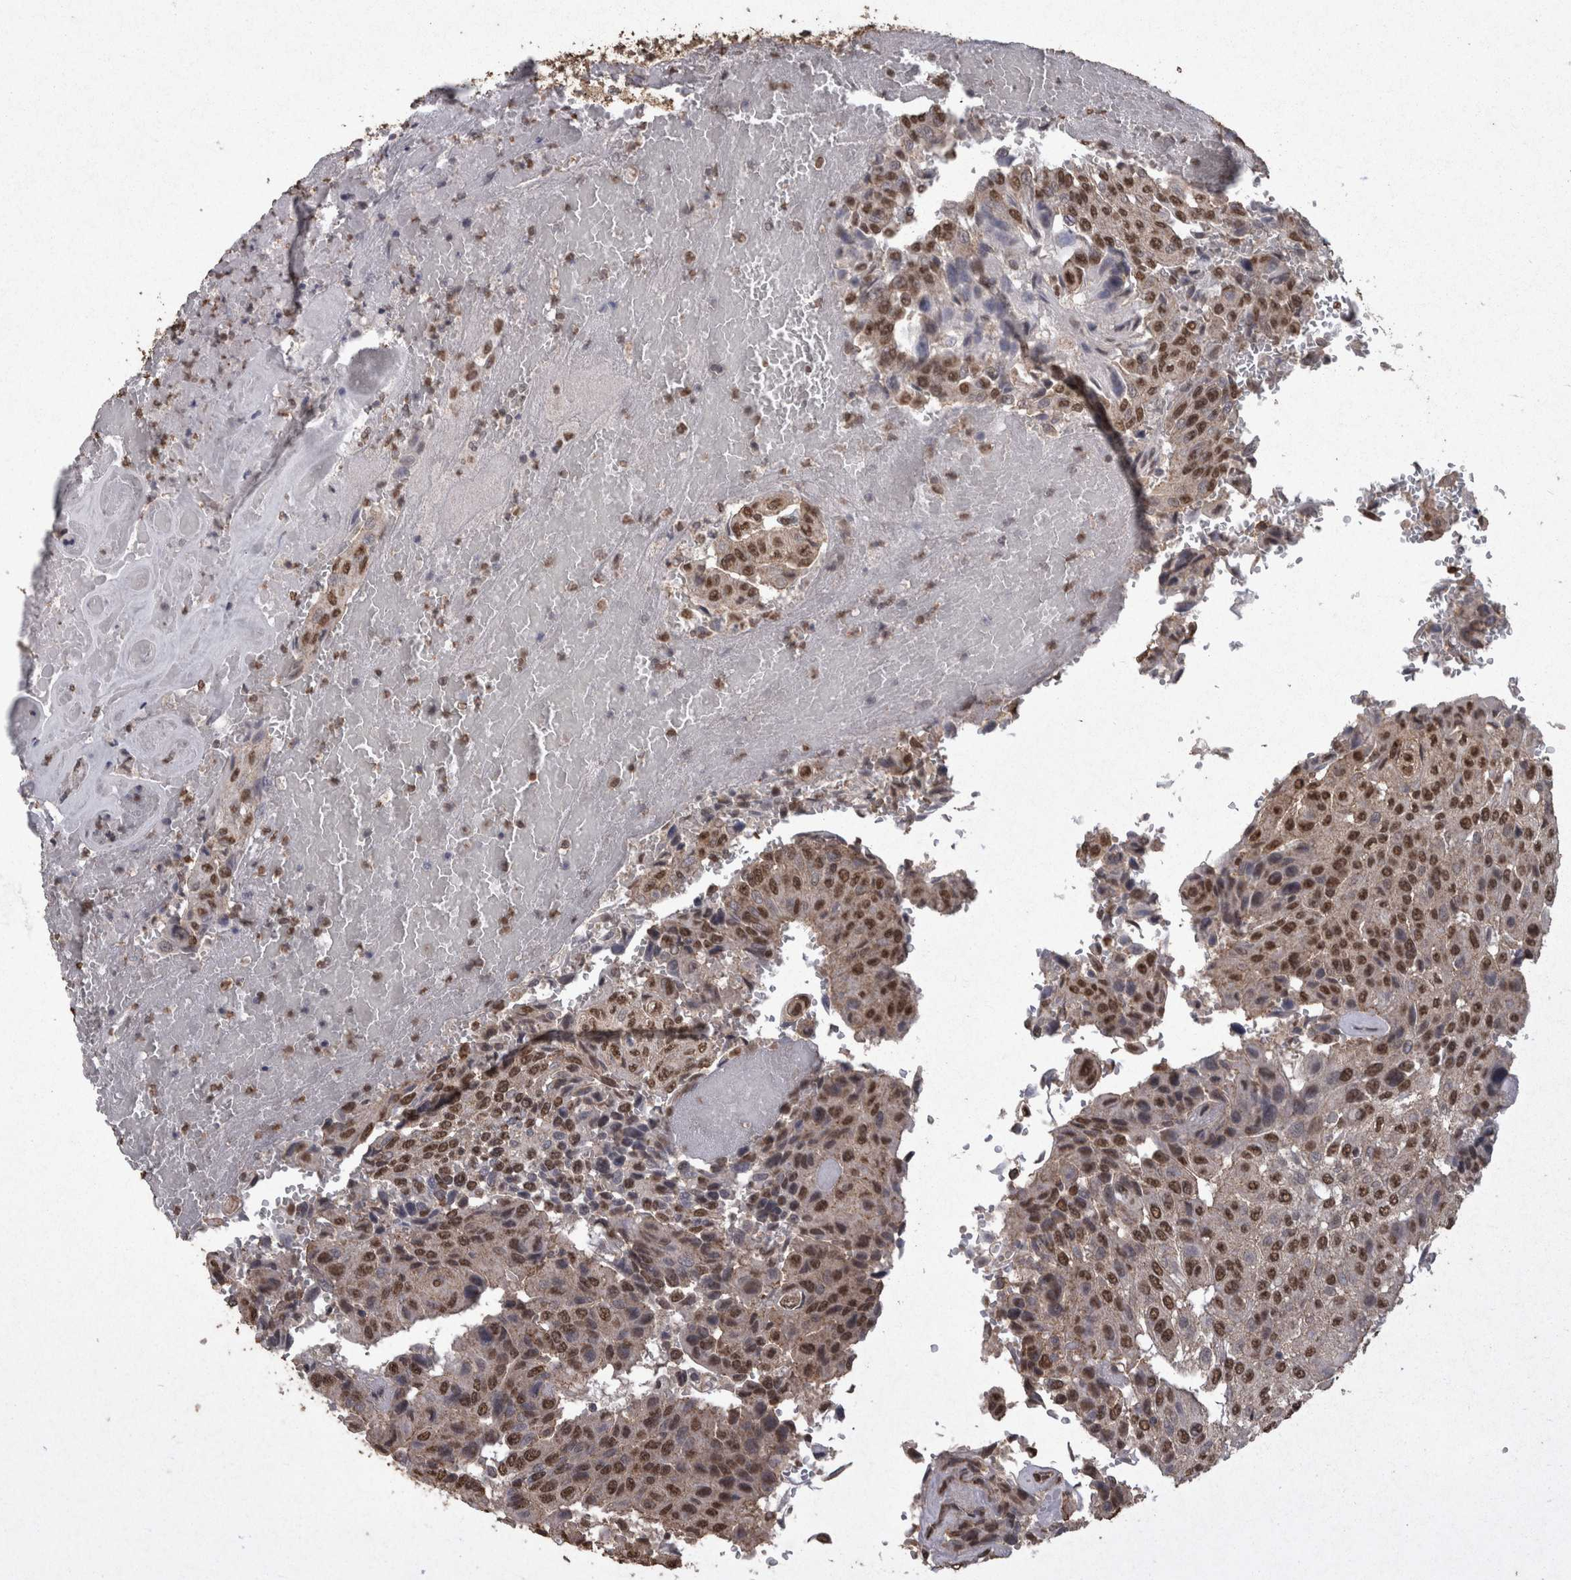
{"staining": {"intensity": "moderate", "quantity": ">75%", "location": "nuclear"}, "tissue": "urothelial cancer", "cell_type": "Tumor cells", "image_type": "cancer", "snomed": [{"axis": "morphology", "description": "Urothelial carcinoma, High grade"}, {"axis": "topography", "description": "Urinary bladder"}], "caption": "Brown immunohistochemical staining in human high-grade urothelial carcinoma demonstrates moderate nuclear expression in about >75% of tumor cells. The protein is shown in brown color, while the nuclei are stained blue.", "gene": "SMAD7", "patient": {"sex": "male", "age": 66}}